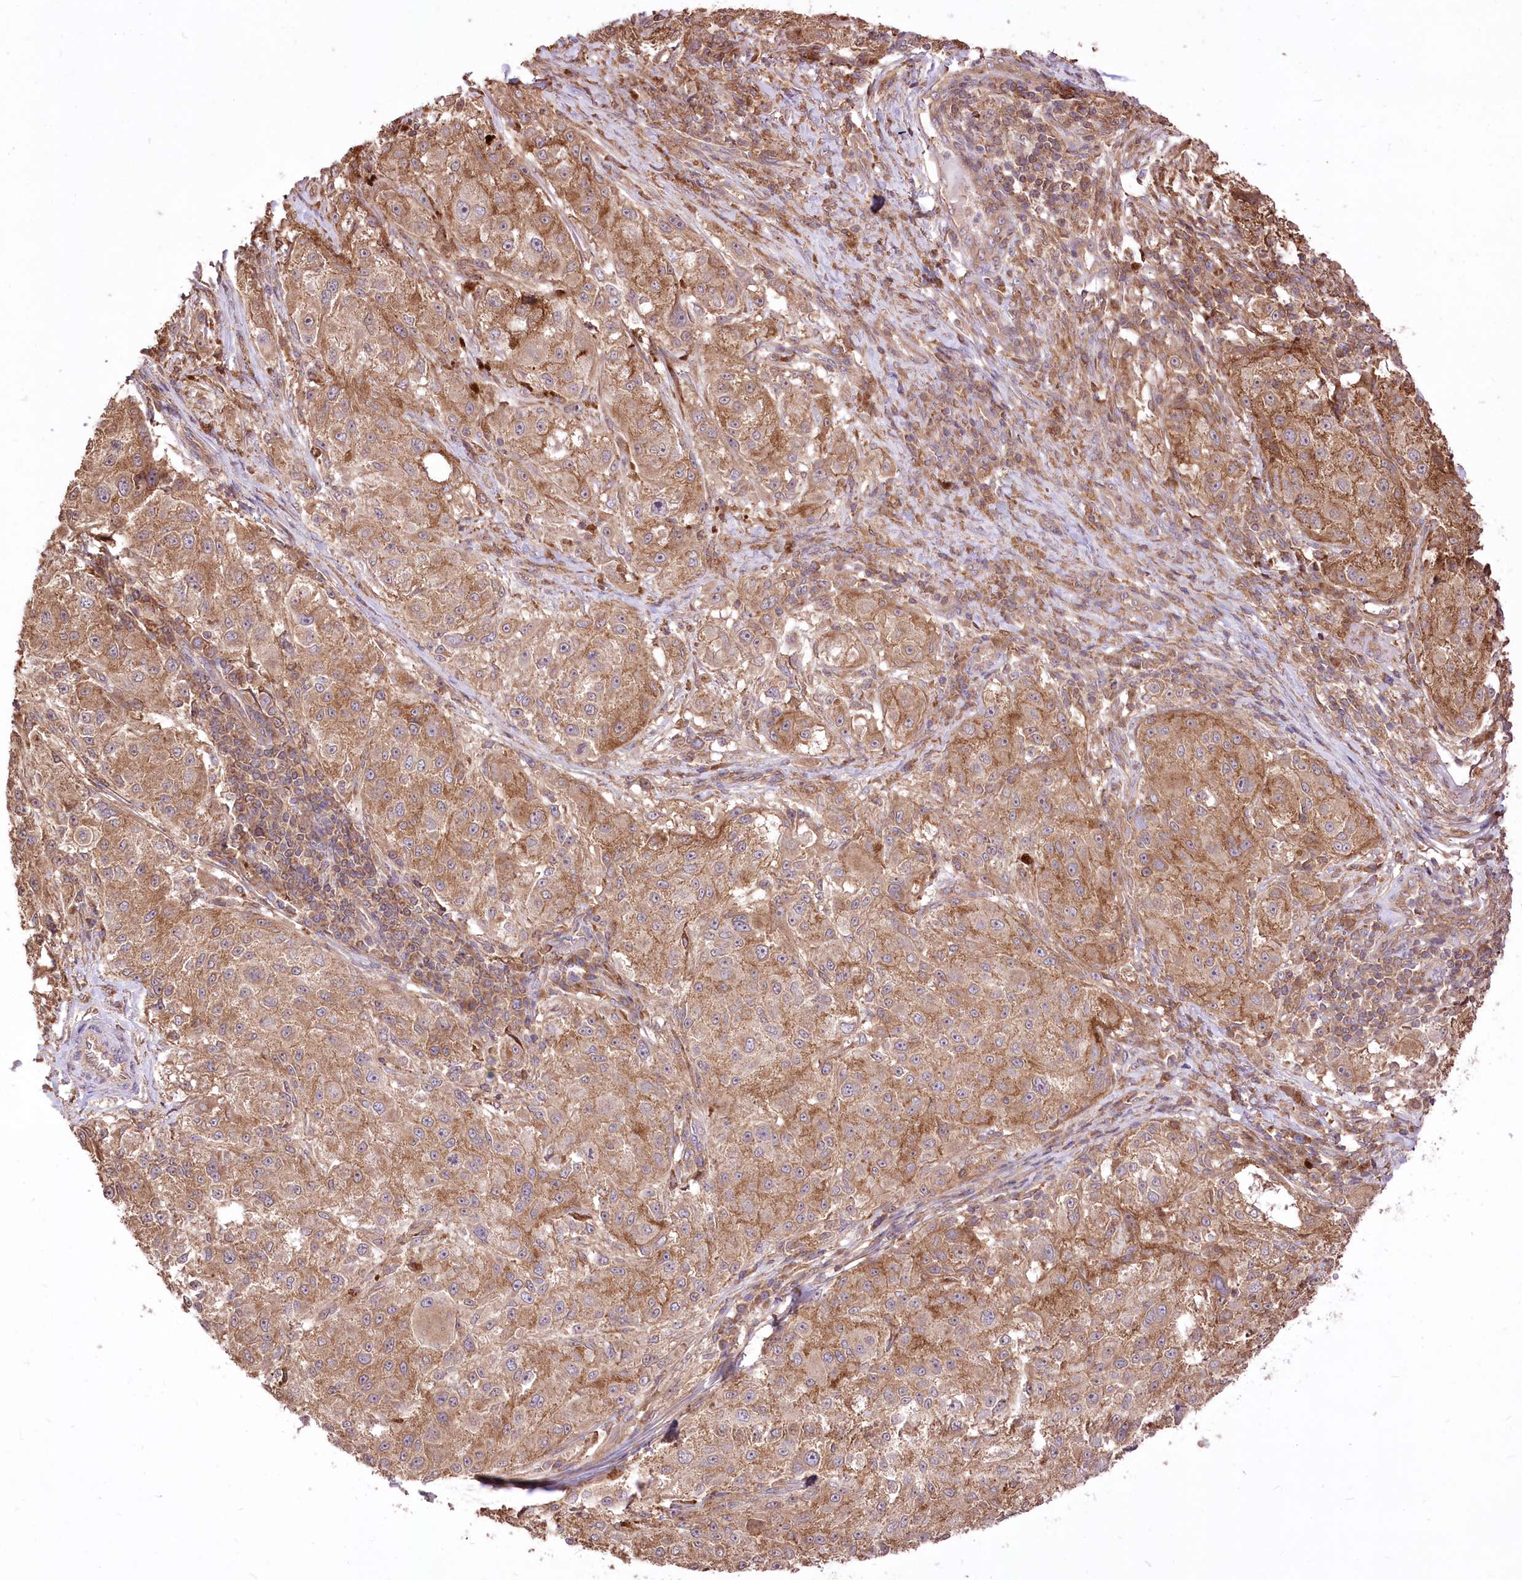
{"staining": {"intensity": "moderate", "quantity": ">75%", "location": "cytoplasmic/membranous"}, "tissue": "melanoma", "cell_type": "Tumor cells", "image_type": "cancer", "snomed": [{"axis": "morphology", "description": "Necrosis, NOS"}, {"axis": "morphology", "description": "Malignant melanoma, NOS"}, {"axis": "topography", "description": "Skin"}], "caption": "The histopathology image shows a brown stain indicating the presence of a protein in the cytoplasmic/membranous of tumor cells in melanoma.", "gene": "XYLB", "patient": {"sex": "female", "age": 87}}